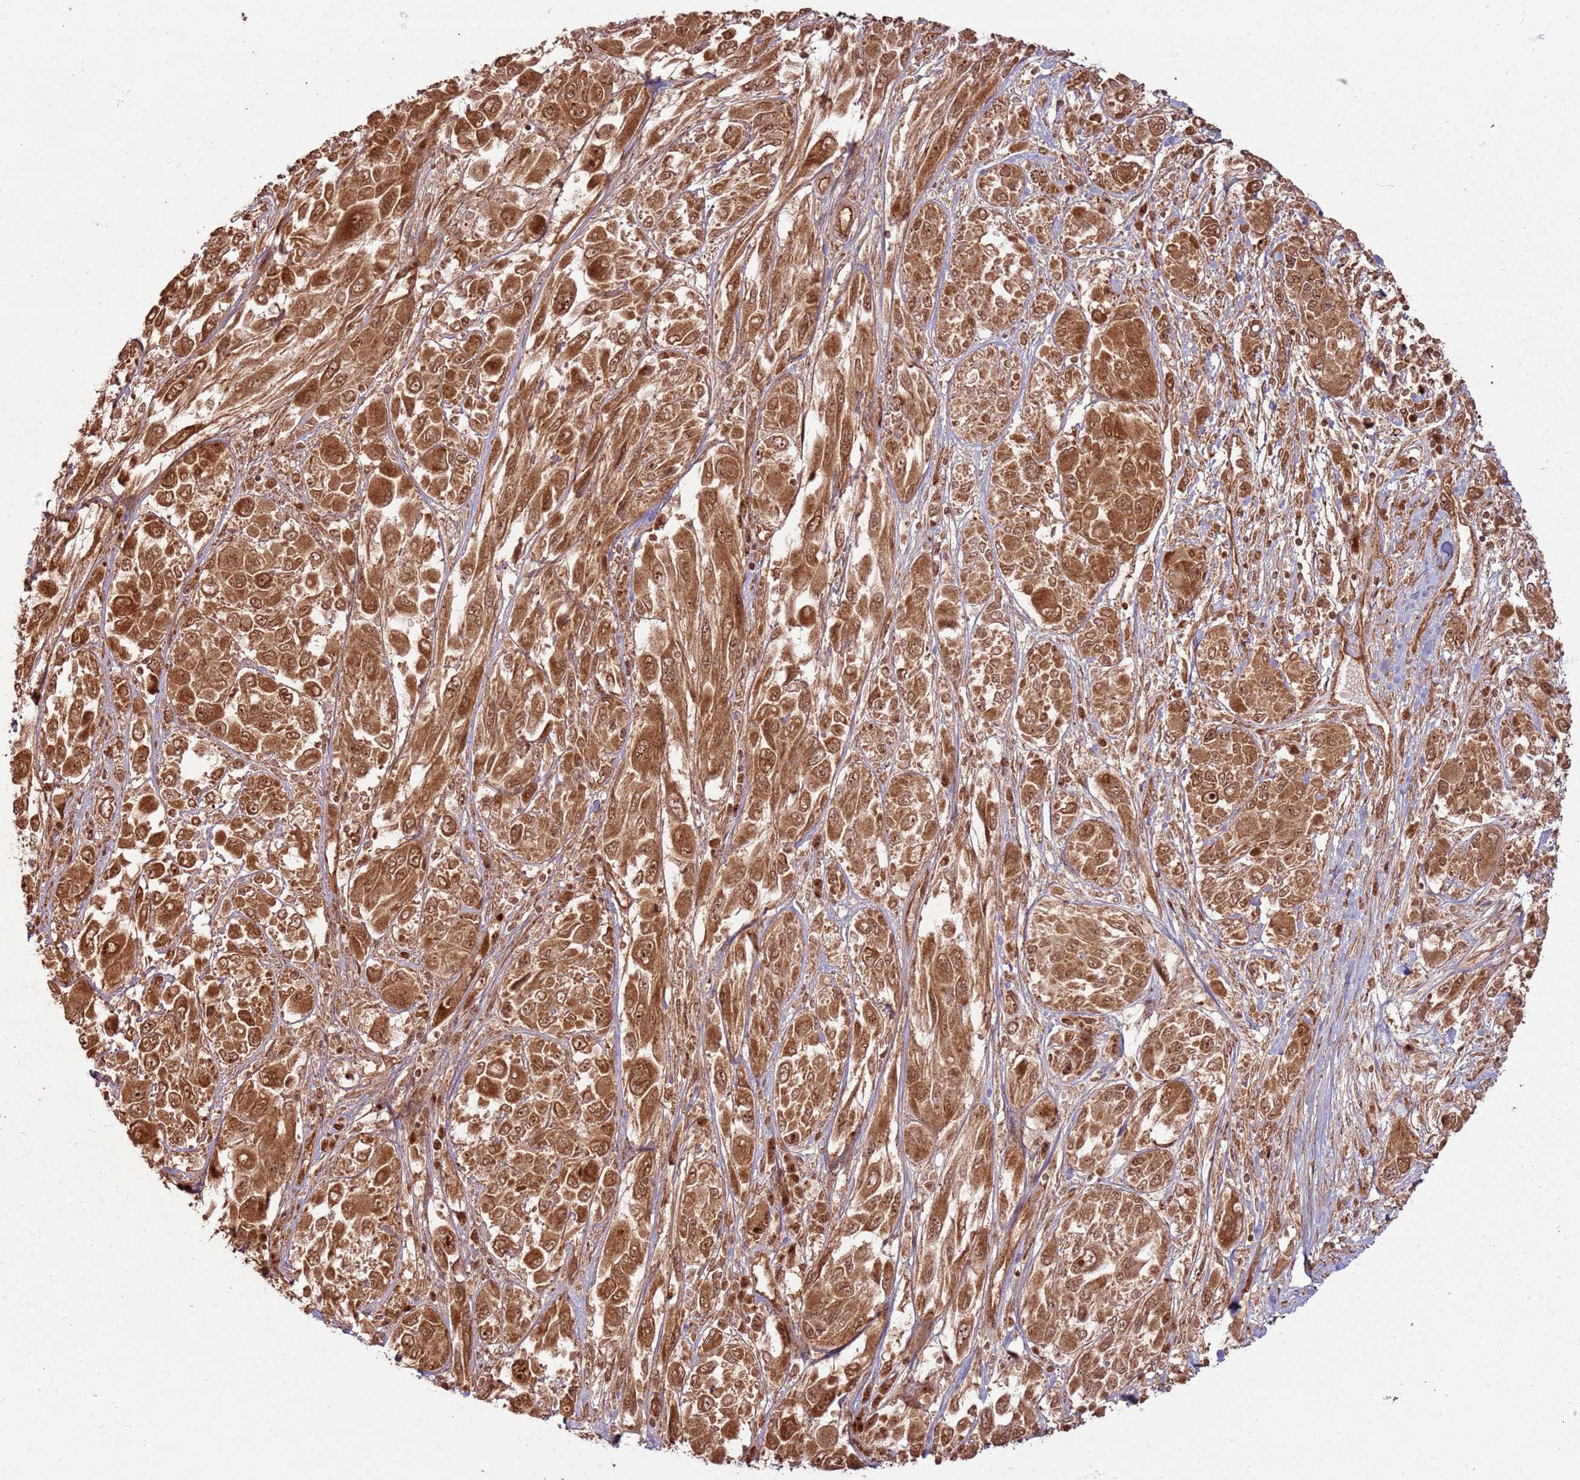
{"staining": {"intensity": "strong", "quantity": ">75%", "location": "cytoplasmic/membranous,nuclear"}, "tissue": "melanoma", "cell_type": "Tumor cells", "image_type": "cancer", "snomed": [{"axis": "morphology", "description": "Malignant melanoma, NOS"}, {"axis": "topography", "description": "Skin"}], "caption": "Malignant melanoma stained for a protein shows strong cytoplasmic/membranous and nuclear positivity in tumor cells. (DAB (3,3'-diaminobenzidine) = brown stain, brightfield microscopy at high magnification).", "gene": "TBC1D13", "patient": {"sex": "female", "age": 91}}